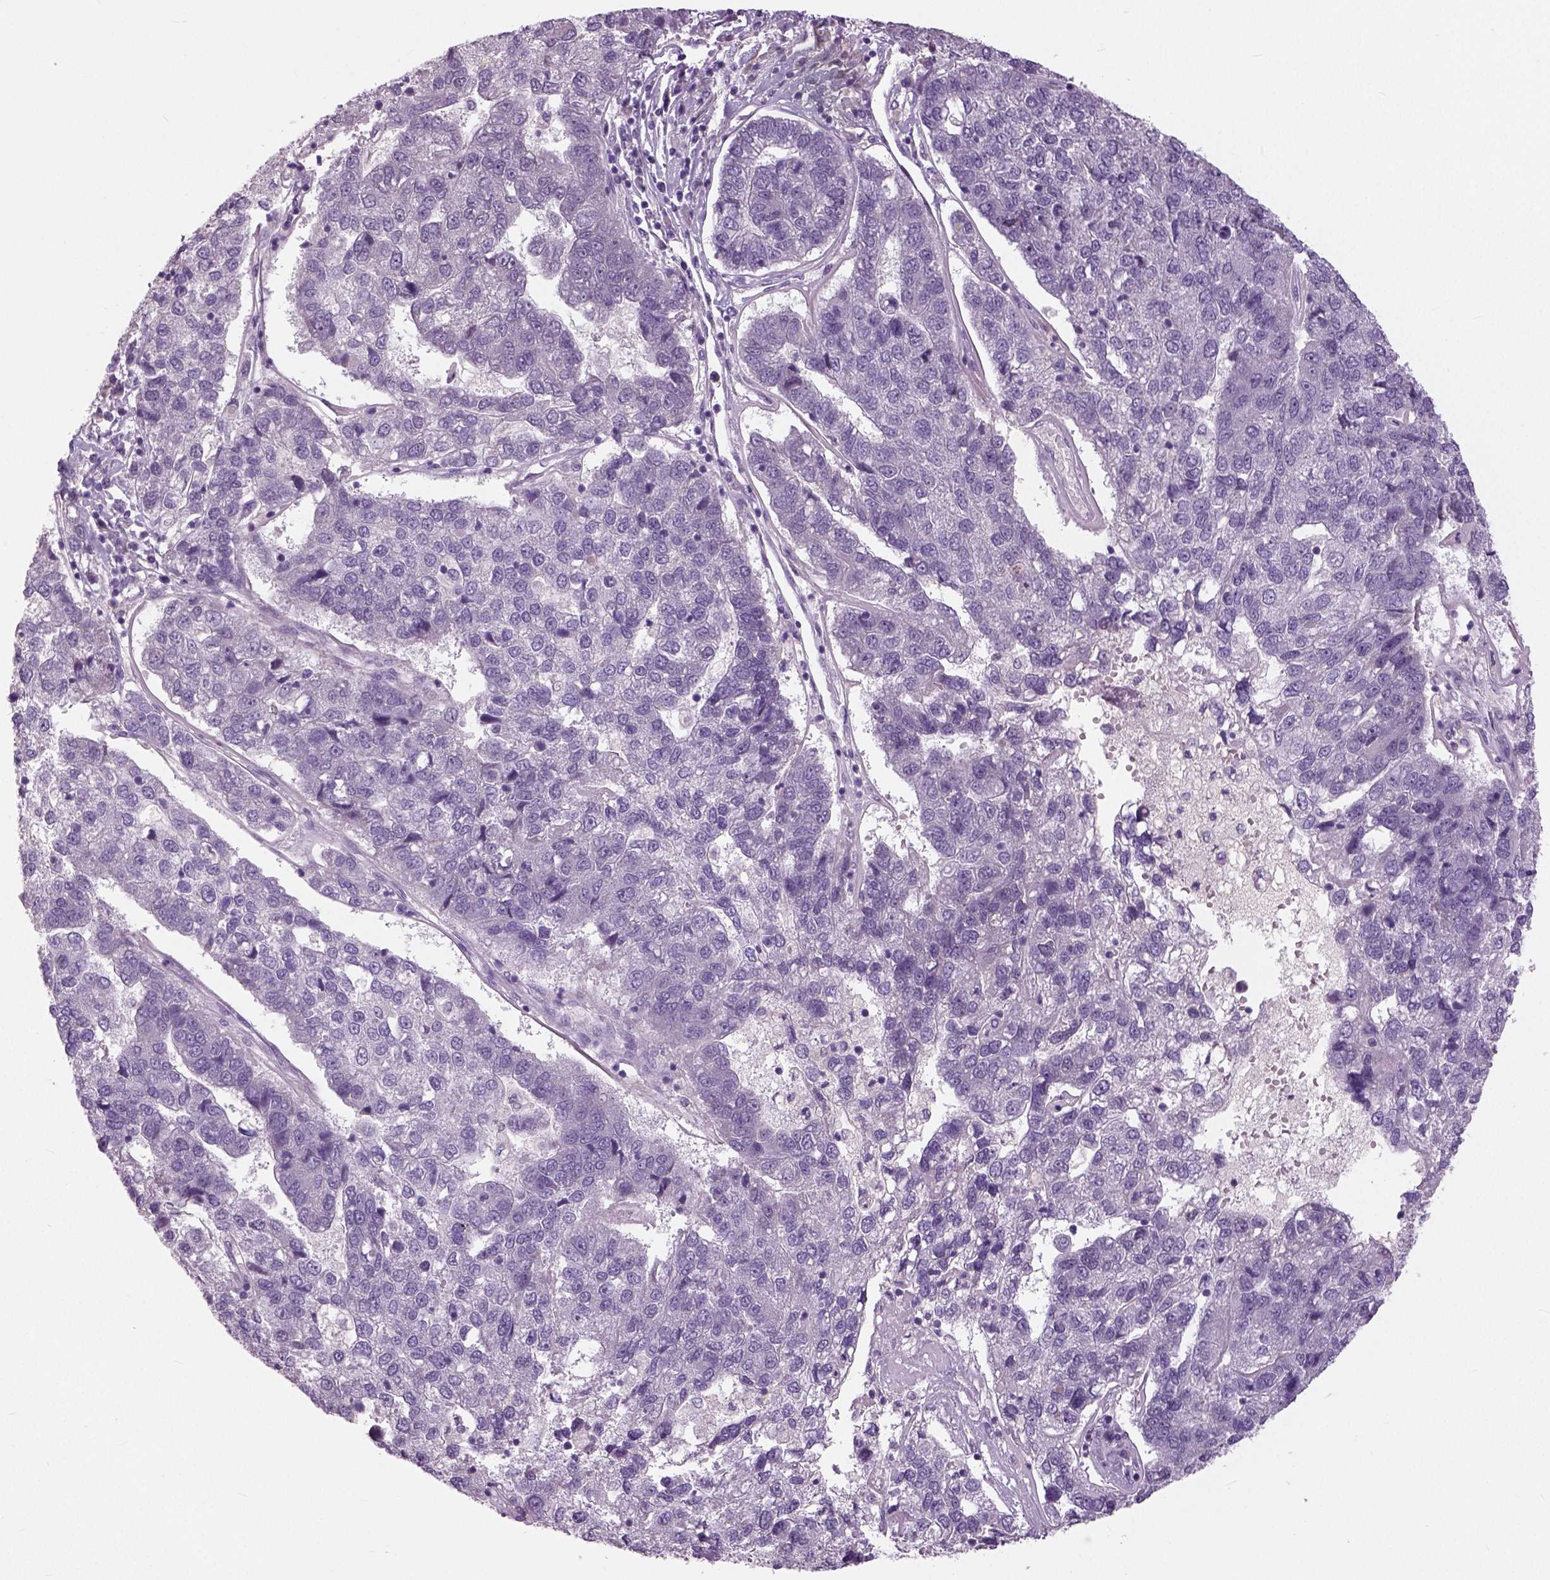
{"staining": {"intensity": "negative", "quantity": "none", "location": "none"}, "tissue": "pancreatic cancer", "cell_type": "Tumor cells", "image_type": "cancer", "snomed": [{"axis": "morphology", "description": "Adenocarcinoma, NOS"}, {"axis": "topography", "description": "Pancreas"}], "caption": "The photomicrograph displays no staining of tumor cells in pancreatic cancer (adenocarcinoma).", "gene": "NECAB1", "patient": {"sex": "female", "age": 61}}